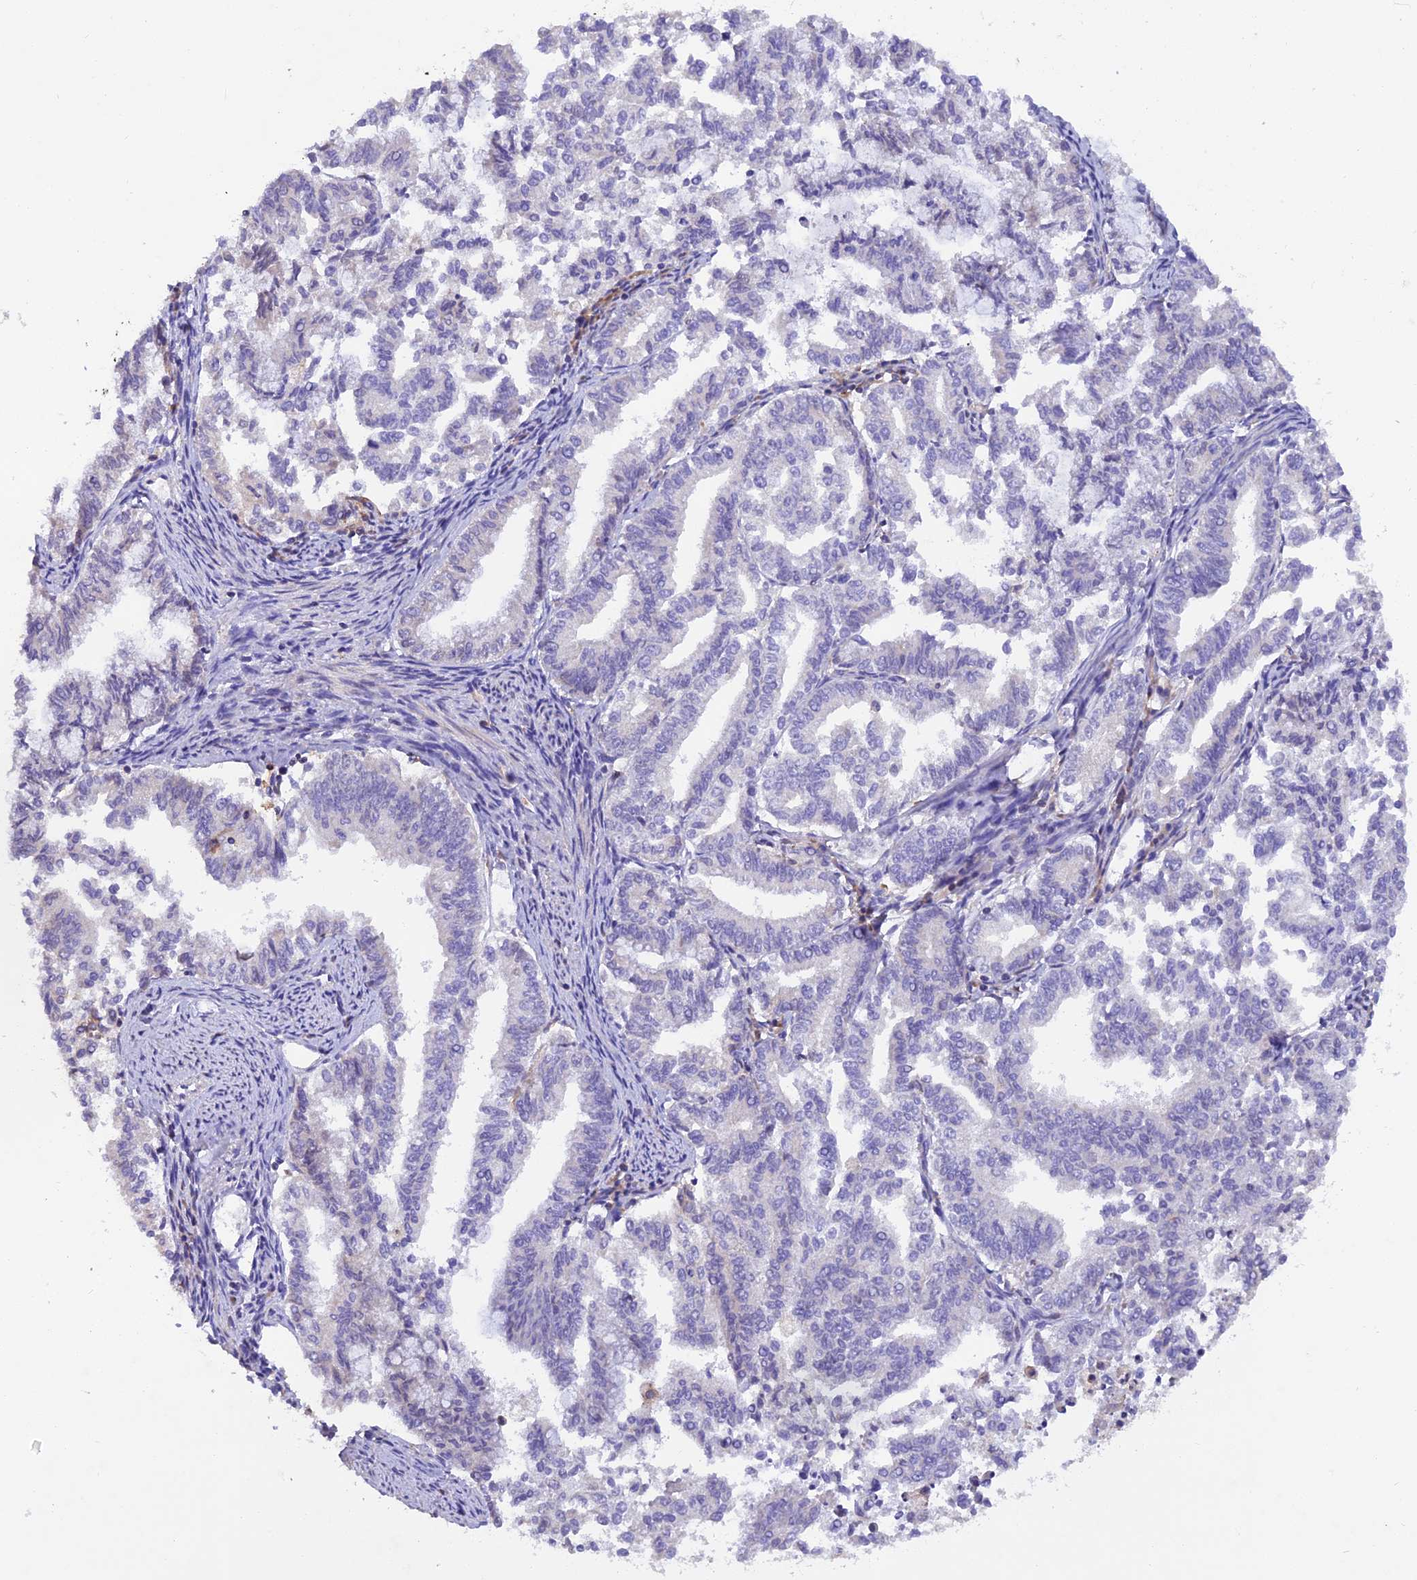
{"staining": {"intensity": "negative", "quantity": "none", "location": "none"}, "tissue": "endometrial cancer", "cell_type": "Tumor cells", "image_type": "cancer", "snomed": [{"axis": "morphology", "description": "Adenocarcinoma, NOS"}, {"axis": "topography", "description": "Endometrium"}], "caption": "Immunohistochemical staining of endometrial cancer displays no significant expression in tumor cells. (DAB (3,3'-diaminobenzidine) immunohistochemistry with hematoxylin counter stain).", "gene": "LPXN", "patient": {"sex": "female", "age": 79}}